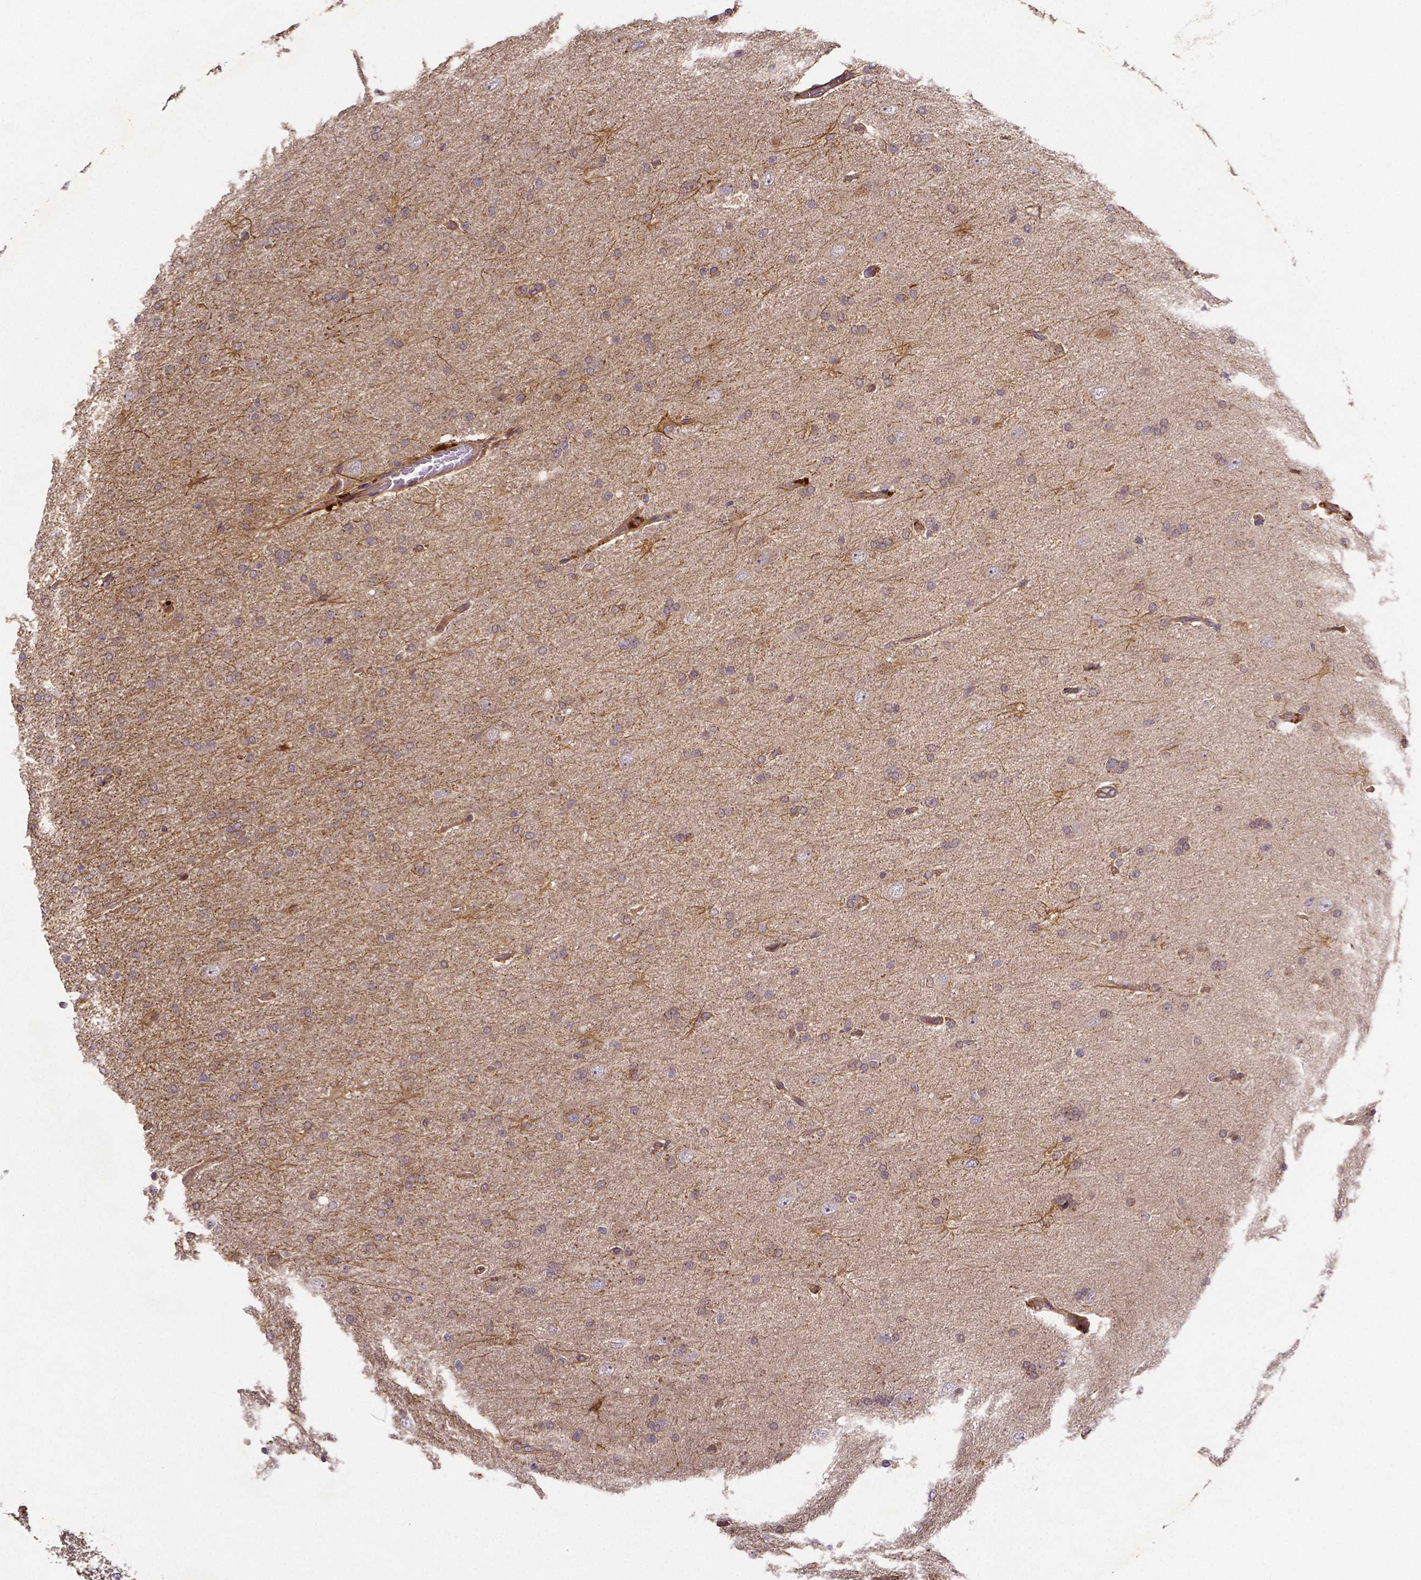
{"staining": {"intensity": "negative", "quantity": "none", "location": "none"}, "tissue": "glioma", "cell_type": "Tumor cells", "image_type": "cancer", "snomed": [{"axis": "morphology", "description": "Glioma, malignant, High grade"}, {"axis": "topography", "description": "Cerebral cortex"}], "caption": "The immunohistochemistry photomicrograph has no significant expression in tumor cells of glioma tissue.", "gene": "RNF123", "patient": {"sex": "male", "age": 70}}